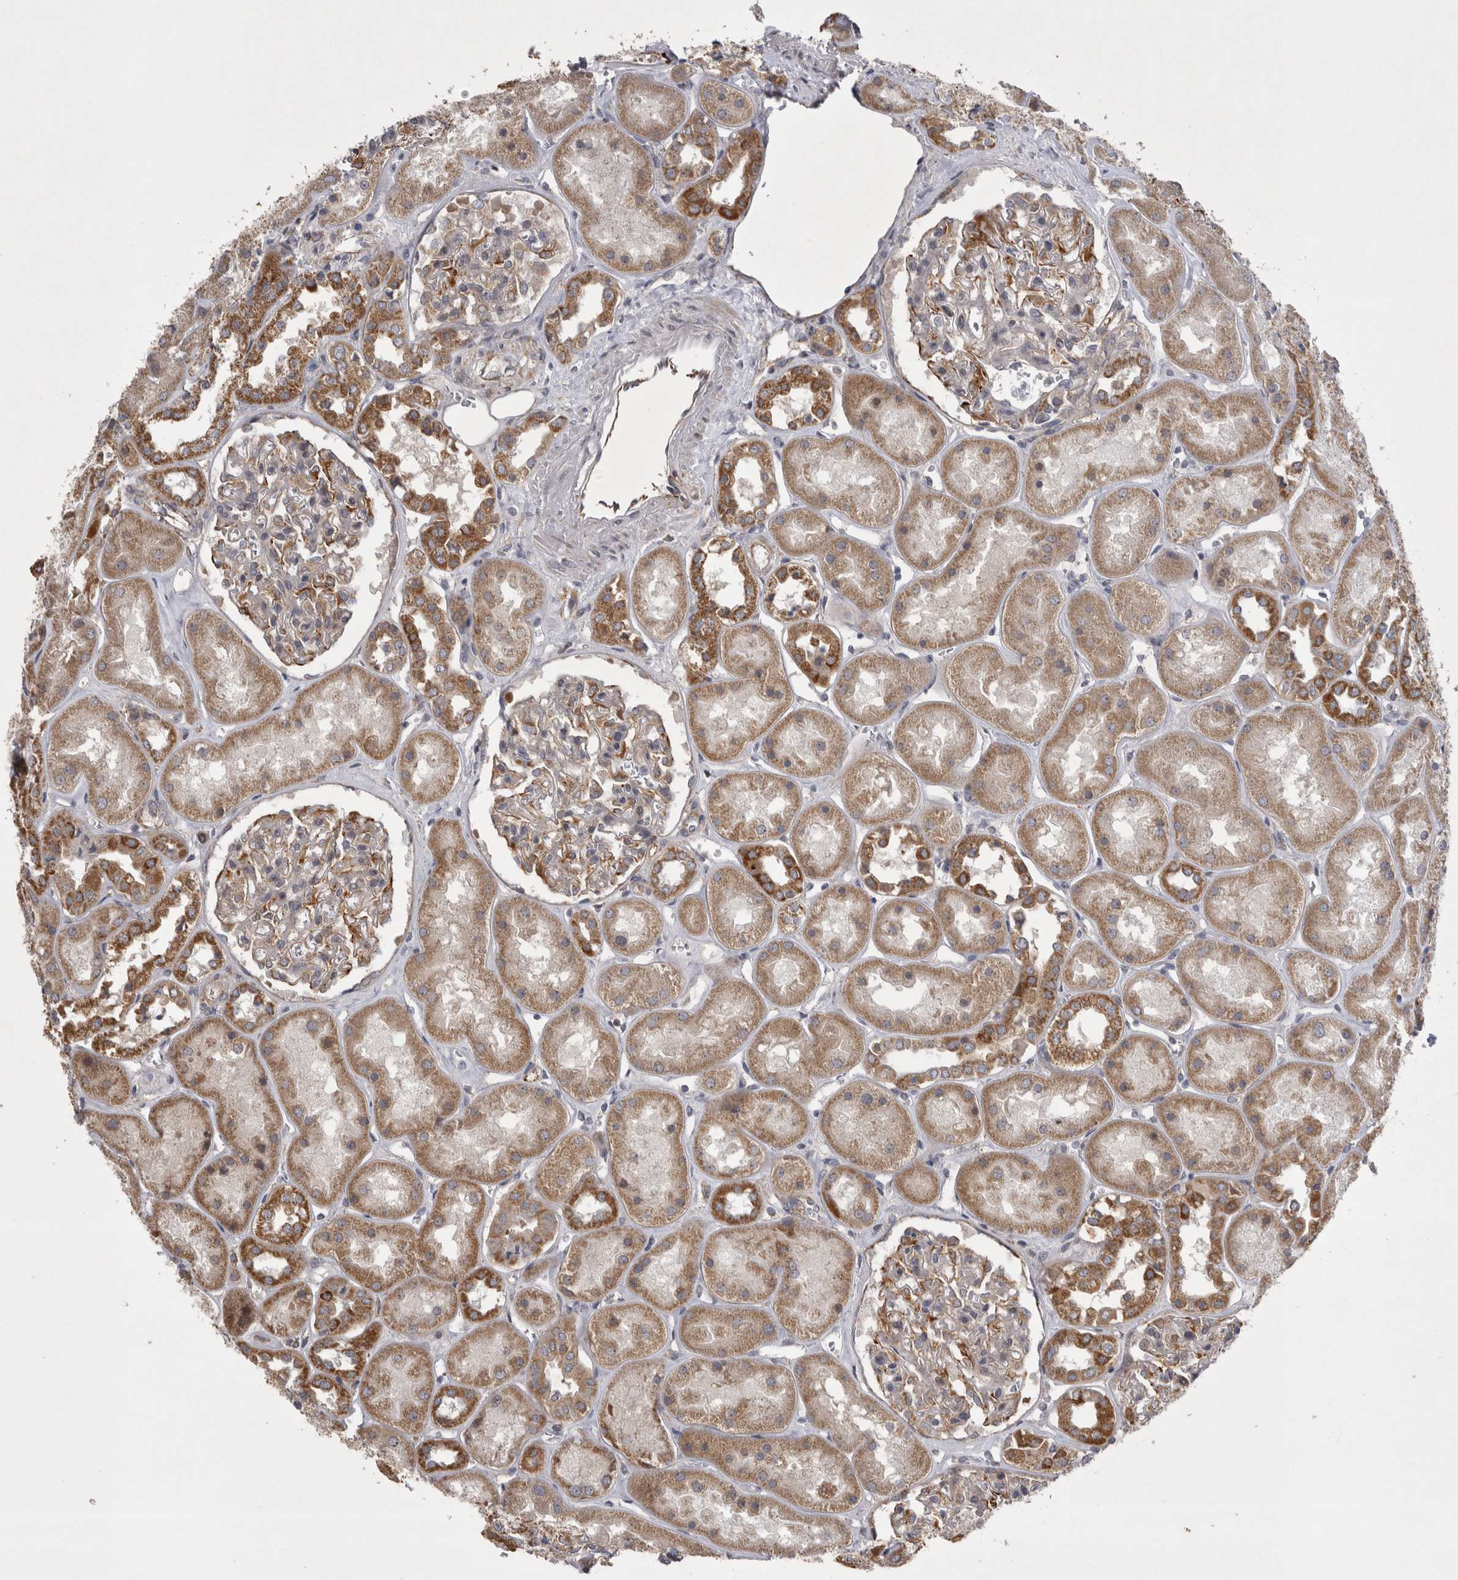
{"staining": {"intensity": "strong", "quantity": "<25%", "location": "cytoplasmic/membranous"}, "tissue": "kidney", "cell_type": "Cells in glomeruli", "image_type": "normal", "snomed": [{"axis": "morphology", "description": "Normal tissue, NOS"}, {"axis": "topography", "description": "Kidney"}], "caption": "Immunohistochemical staining of normal kidney displays <25% levels of strong cytoplasmic/membranous protein expression in approximately <25% of cells in glomeruli.", "gene": "TSPOAP1", "patient": {"sex": "male", "age": 70}}